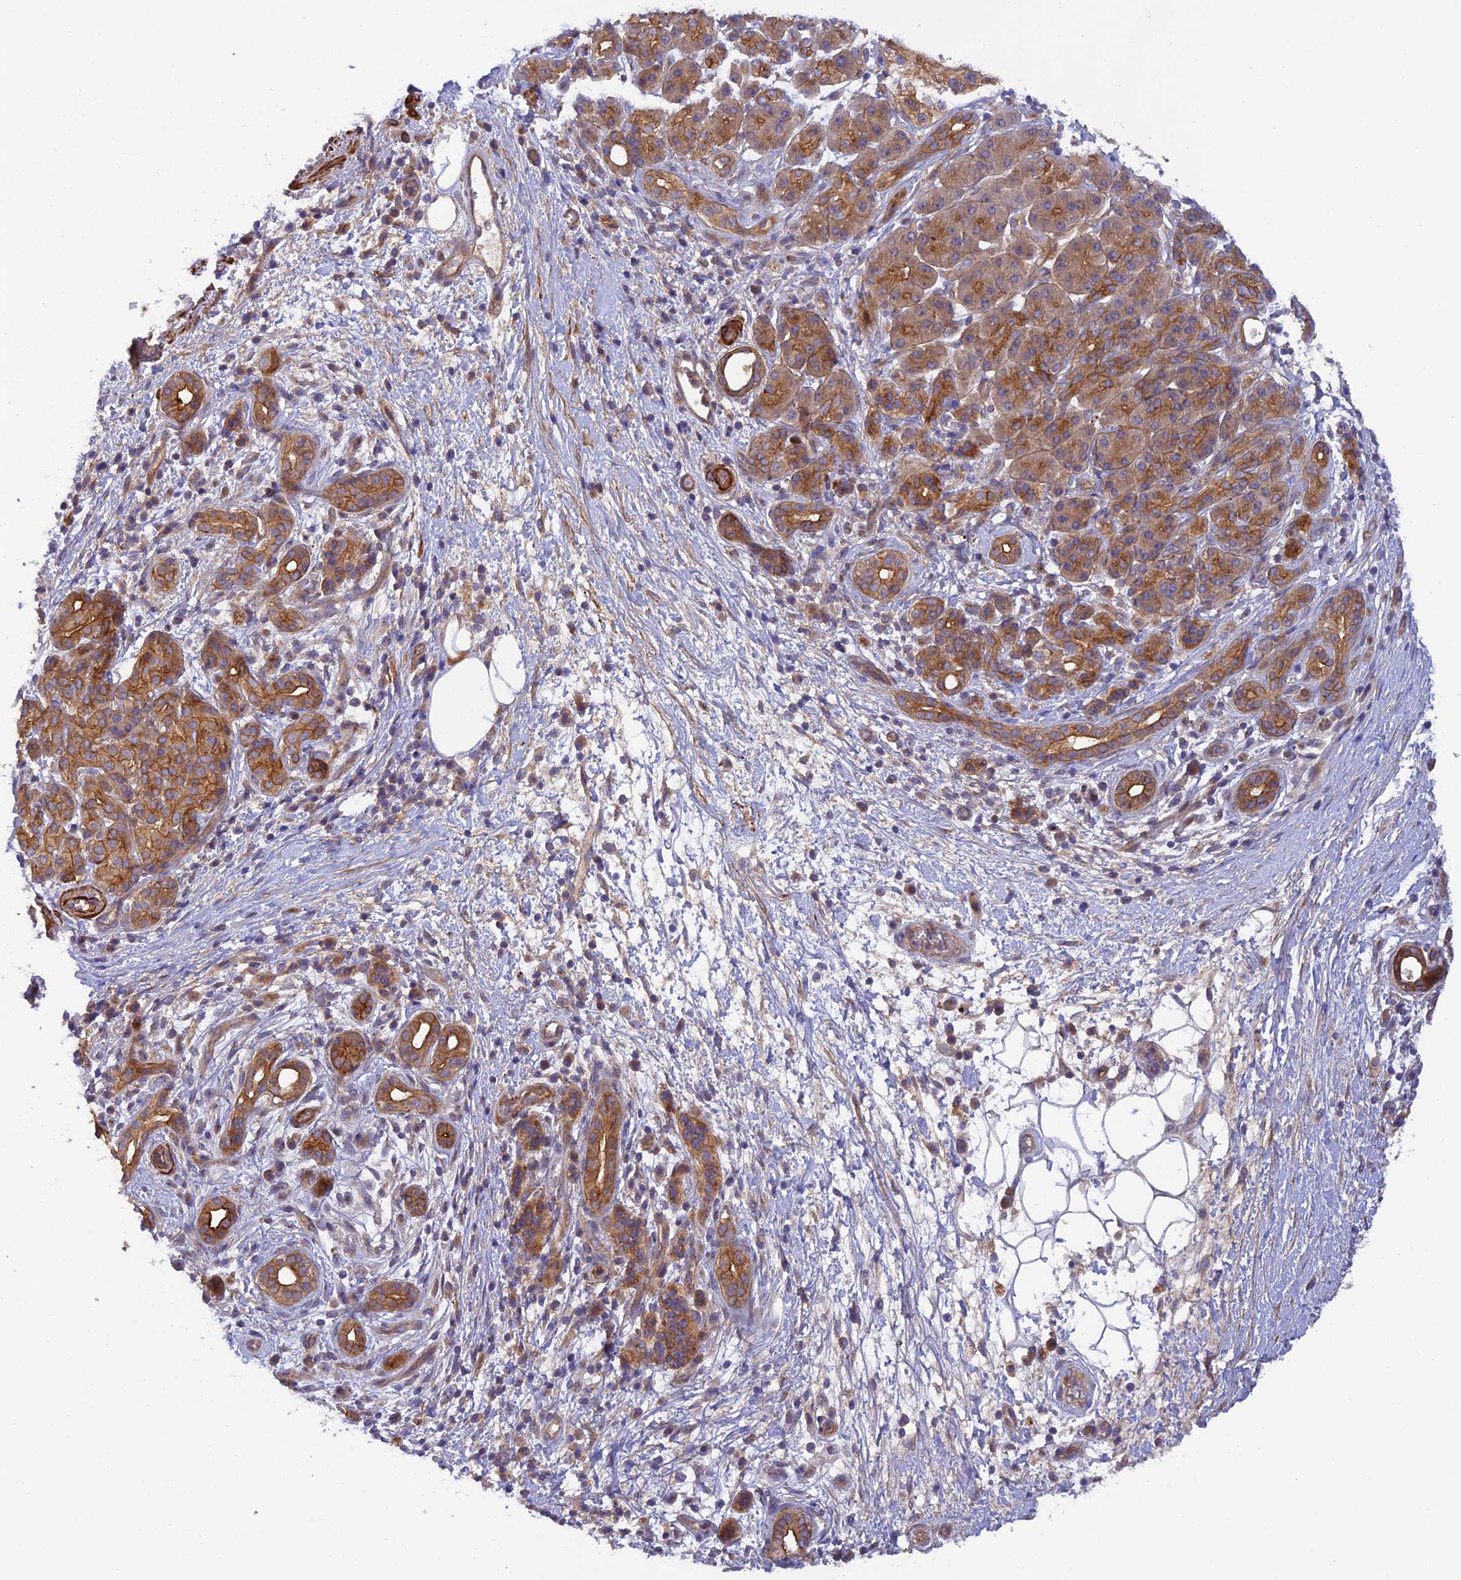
{"staining": {"intensity": "moderate", "quantity": ">75%", "location": "cytoplasmic/membranous"}, "tissue": "pancreatic cancer", "cell_type": "Tumor cells", "image_type": "cancer", "snomed": [{"axis": "morphology", "description": "Adenocarcinoma, NOS"}, {"axis": "topography", "description": "Pancreas"}], "caption": "Pancreatic cancer tissue exhibits moderate cytoplasmic/membranous staining in about >75% of tumor cells", "gene": "ADAMTS15", "patient": {"sex": "male", "age": 78}}